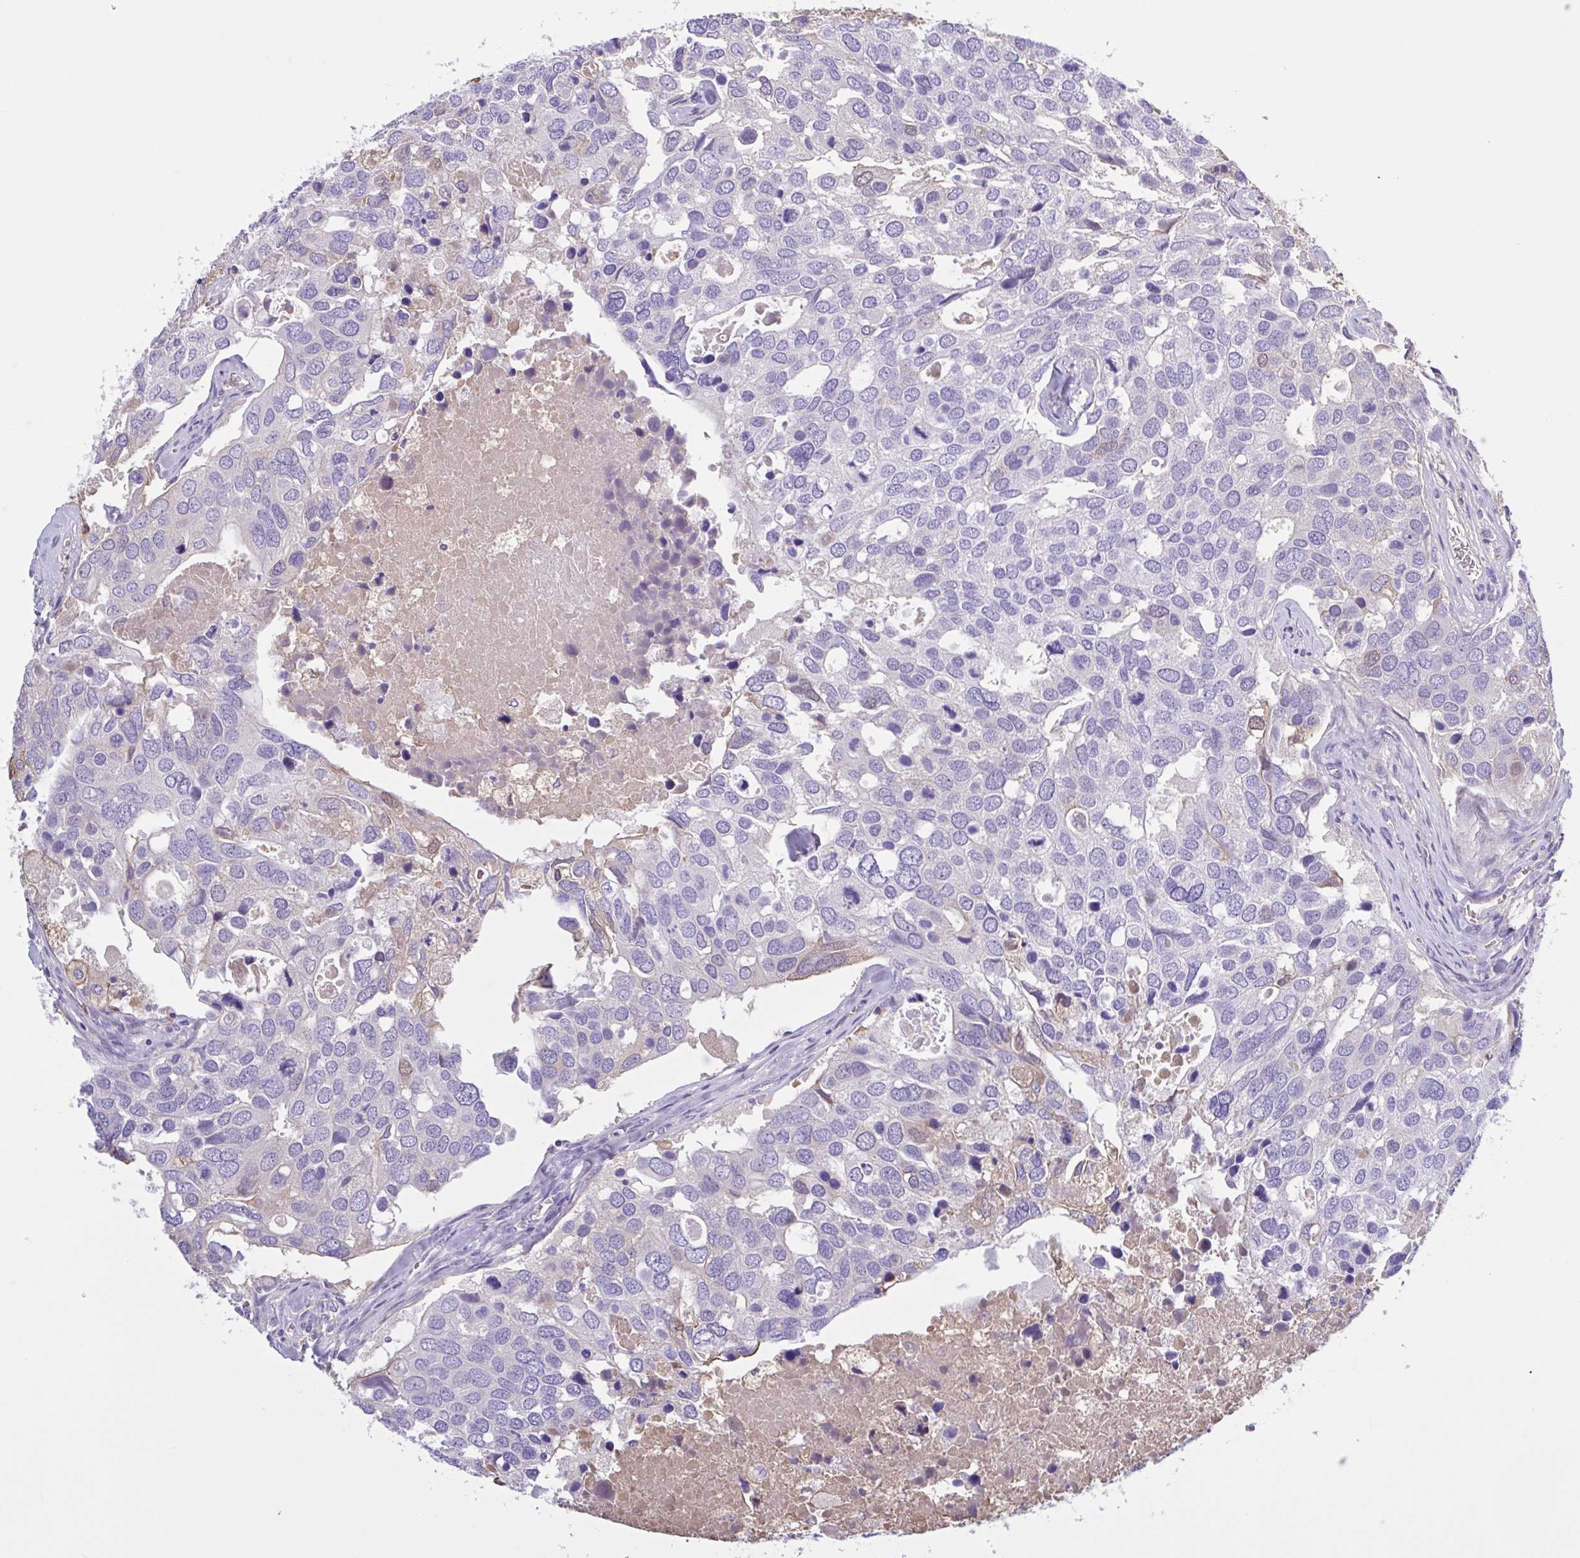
{"staining": {"intensity": "negative", "quantity": "none", "location": "none"}, "tissue": "breast cancer", "cell_type": "Tumor cells", "image_type": "cancer", "snomed": [{"axis": "morphology", "description": "Duct carcinoma"}, {"axis": "topography", "description": "Breast"}], "caption": "IHC of human breast cancer reveals no positivity in tumor cells.", "gene": "LARGE2", "patient": {"sex": "female", "age": 83}}